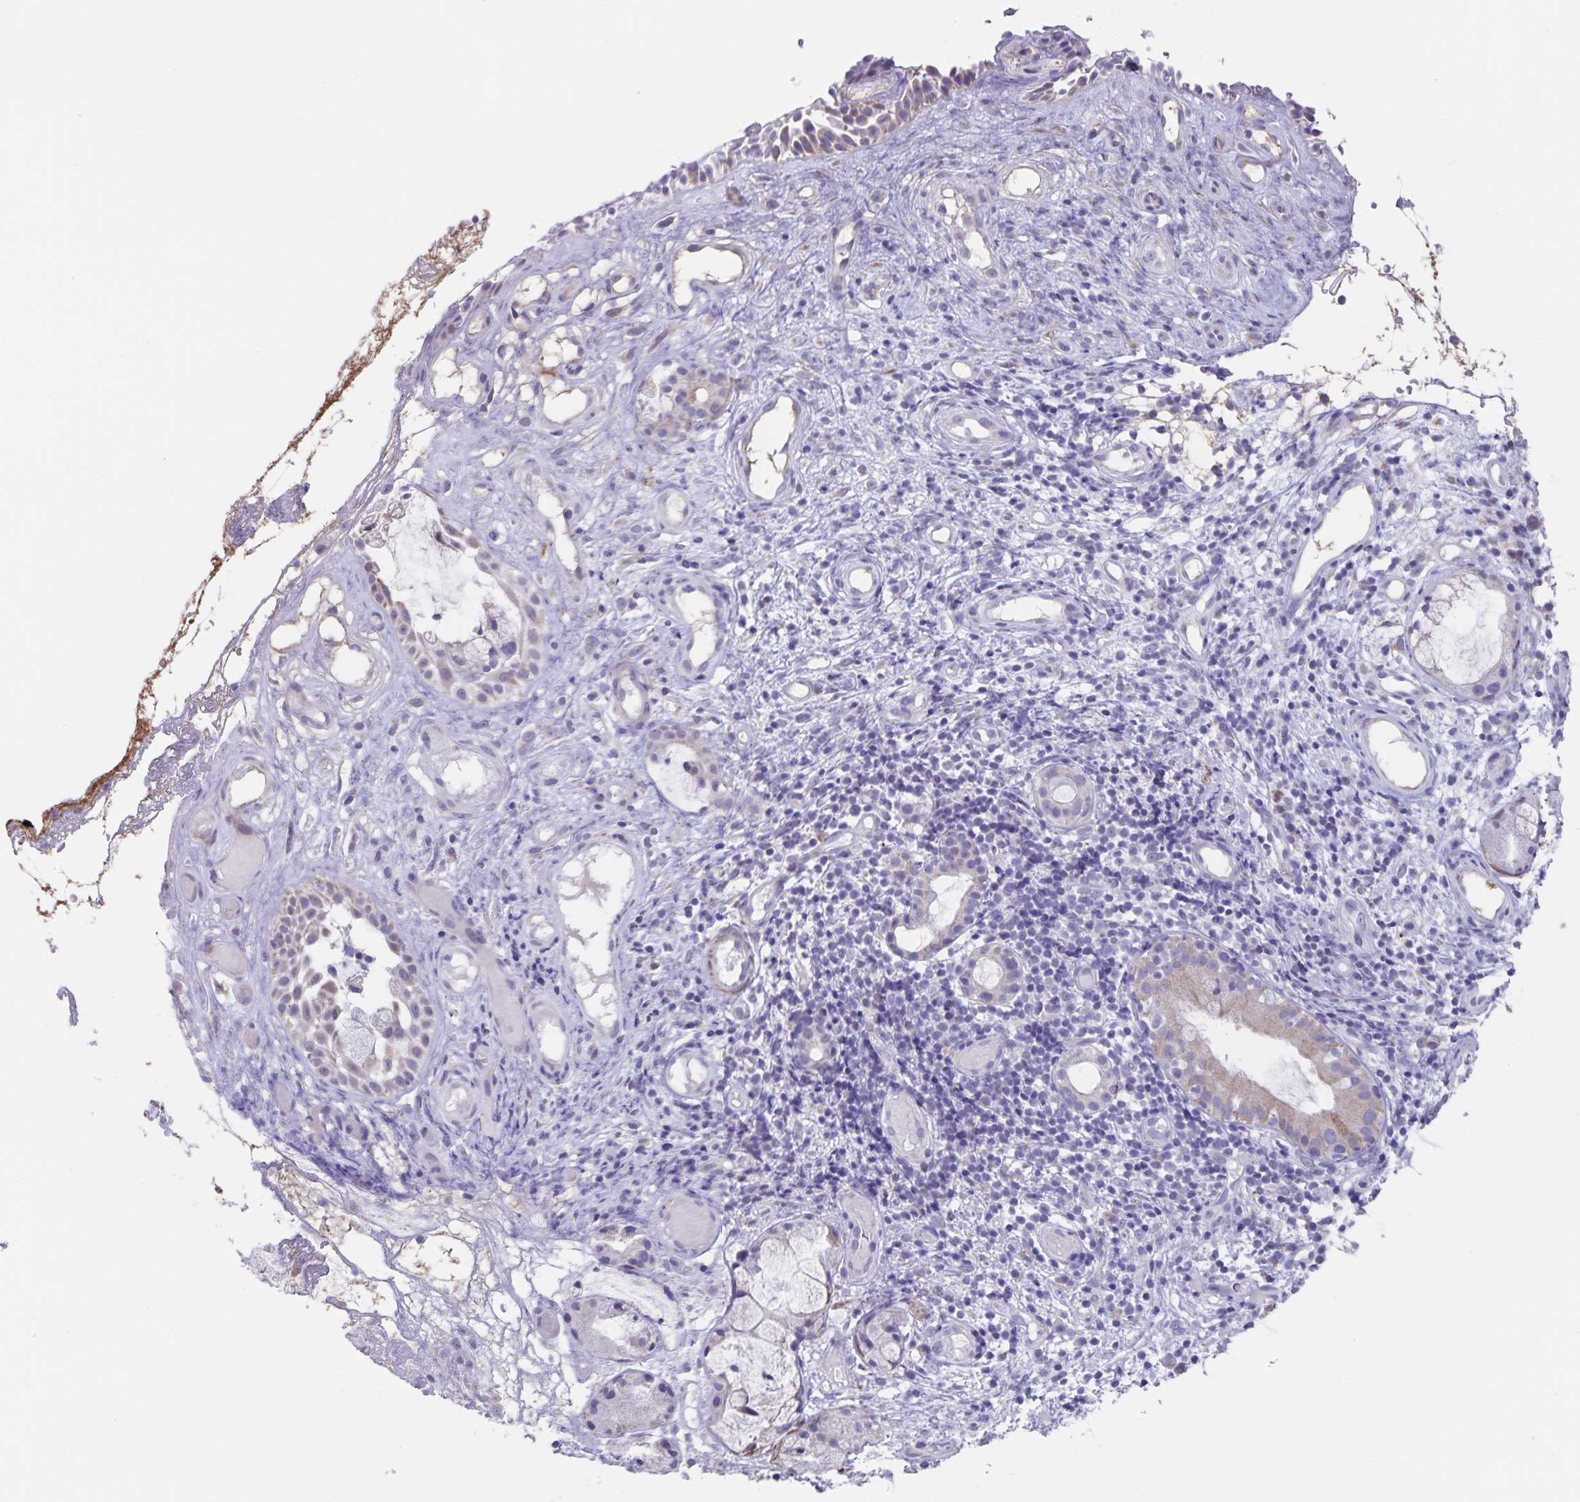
{"staining": {"intensity": "weak", "quantity": "25%-75%", "location": "cytoplasmic/membranous"}, "tissue": "nasopharynx", "cell_type": "Respiratory epithelial cells", "image_type": "normal", "snomed": [{"axis": "morphology", "description": "Normal tissue, NOS"}, {"axis": "morphology", "description": "Inflammation, NOS"}, {"axis": "topography", "description": "Nasopharynx"}], "caption": "This image exhibits IHC staining of normal human nasopharynx, with low weak cytoplasmic/membranous positivity in about 25%-75% of respiratory epithelial cells.", "gene": "SYNM", "patient": {"sex": "male", "age": 54}}